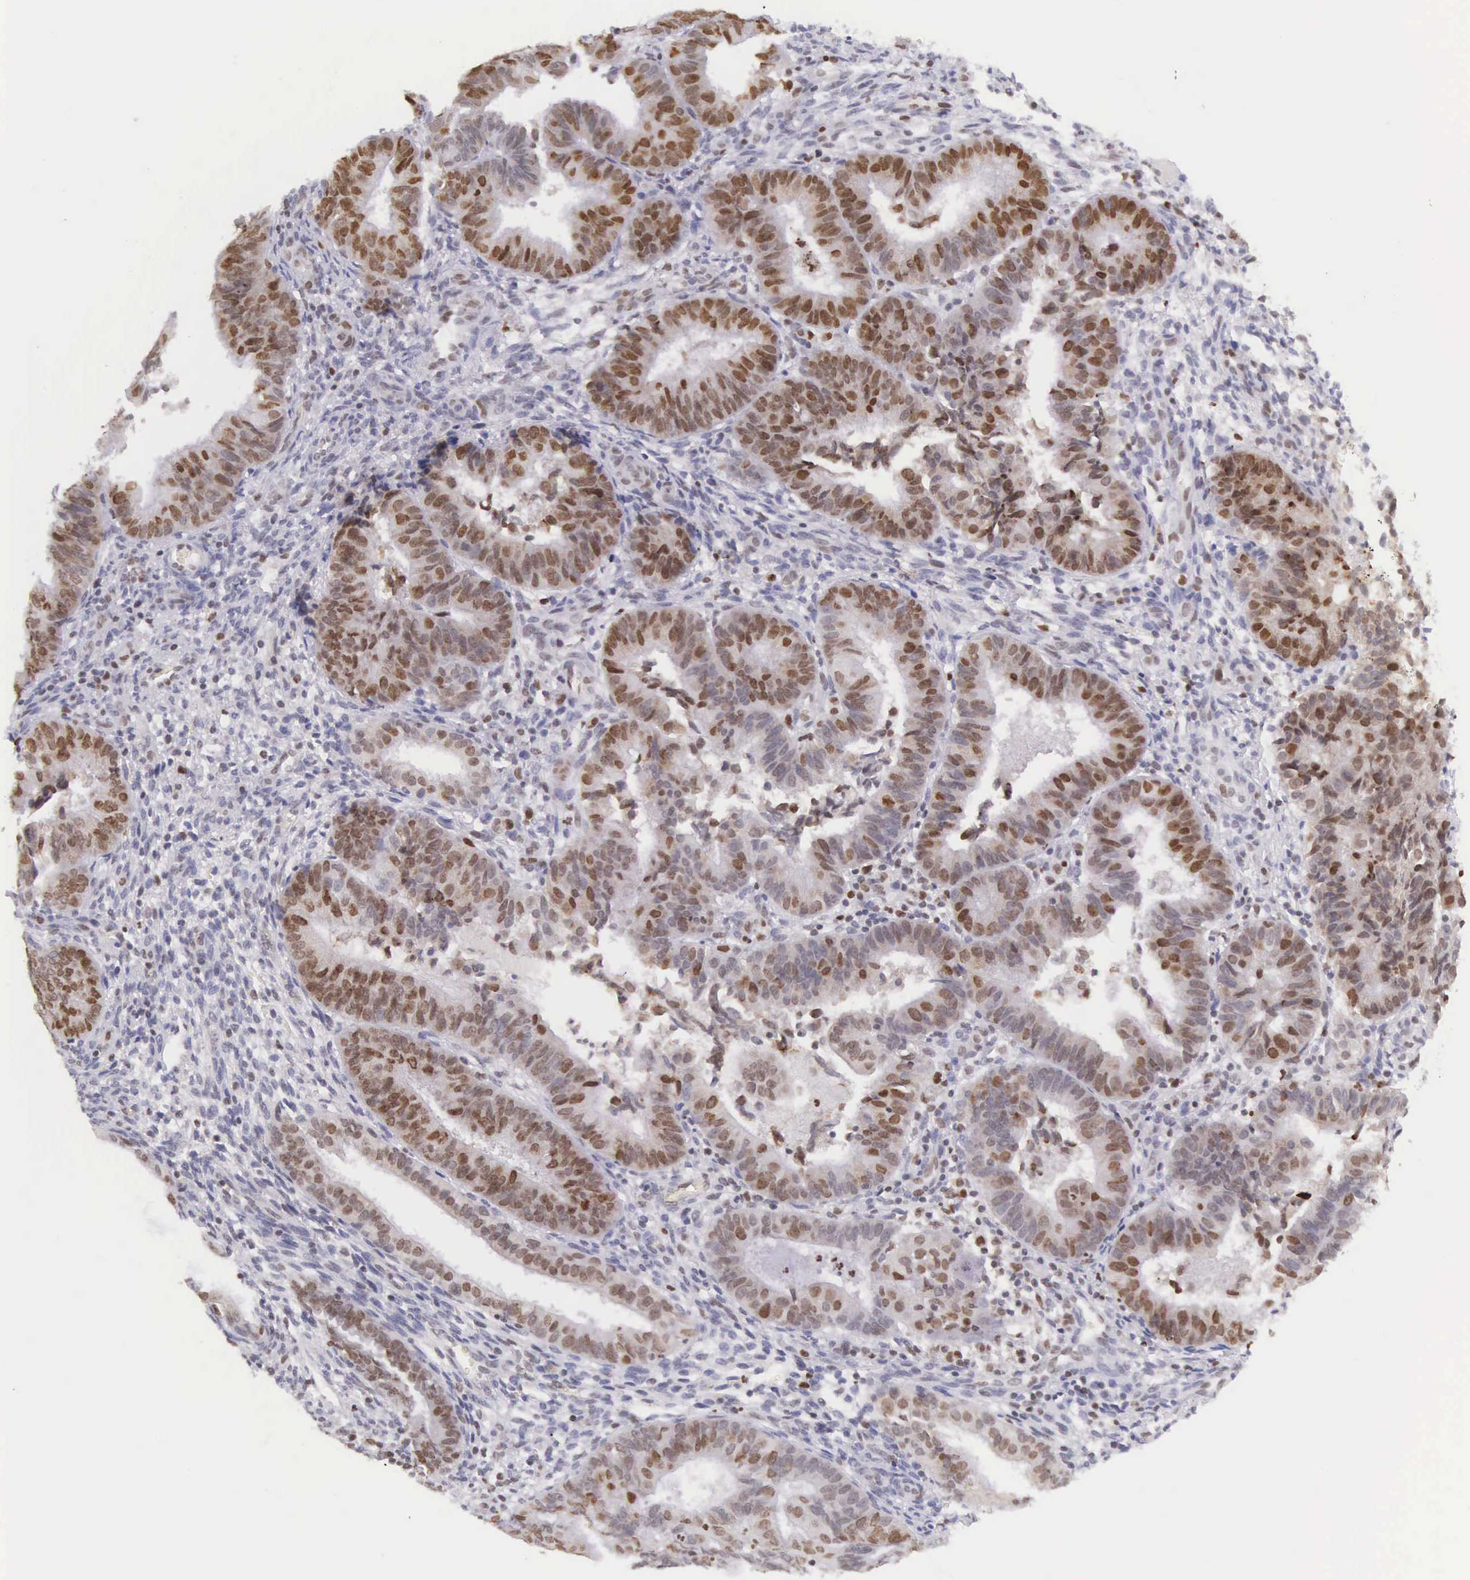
{"staining": {"intensity": "strong", "quantity": ">75%", "location": "nuclear"}, "tissue": "endometrial cancer", "cell_type": "Tumor cells", "image_type": "cancer", "snomed": [{"axis": "morphology", "description": "Adenocarcinoma, NOS"}, {"axis": "topography", "description": "Endometrium"}], "caption": "Immunohistochemistry (IHC) of adenocarcinoma (endometrial) demonstrates high levels of strong nuclear positivity in about >75% of tumor cells.", "gene": "VRK1", "patient": {"sex": "female", "age": 63}}